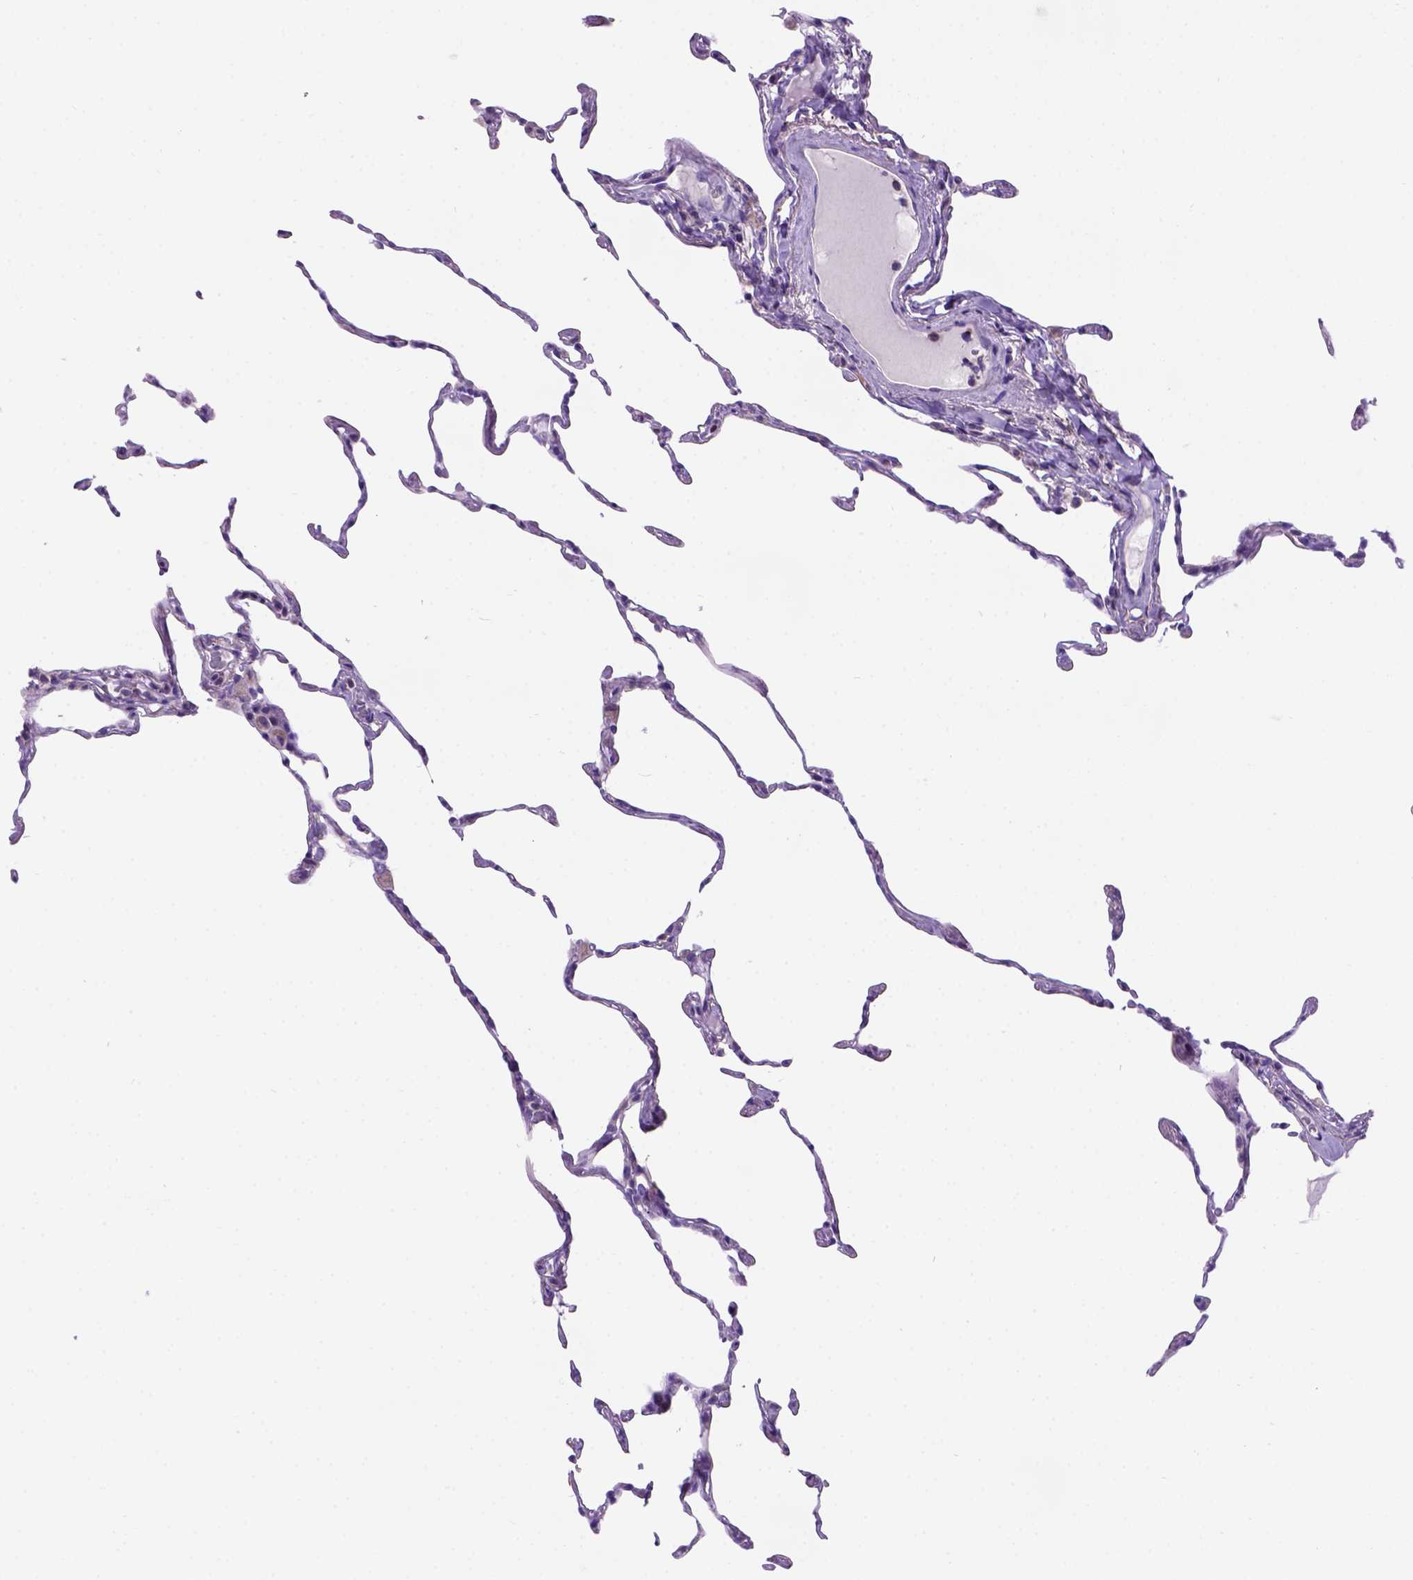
{"staining": {"intensity": "negative", "quantity": "none", "location": "none"}, "tissue": "lung", "cell_type": "Alveolar cells", "image_type": "normal", "snomed": [{"axis": "morphology", "description": "Normal tissue, NOS"}, {"axis": "topography", "description": "Lung"}], "caption": "This image is of unremarkable lung stained with IHC to label a protein in brown with the nuclei are counter-stained blue. There is no expression in alveolar cells.", "gene": "L2HGDH", "patient": {"sex": "female", "age": 57}}